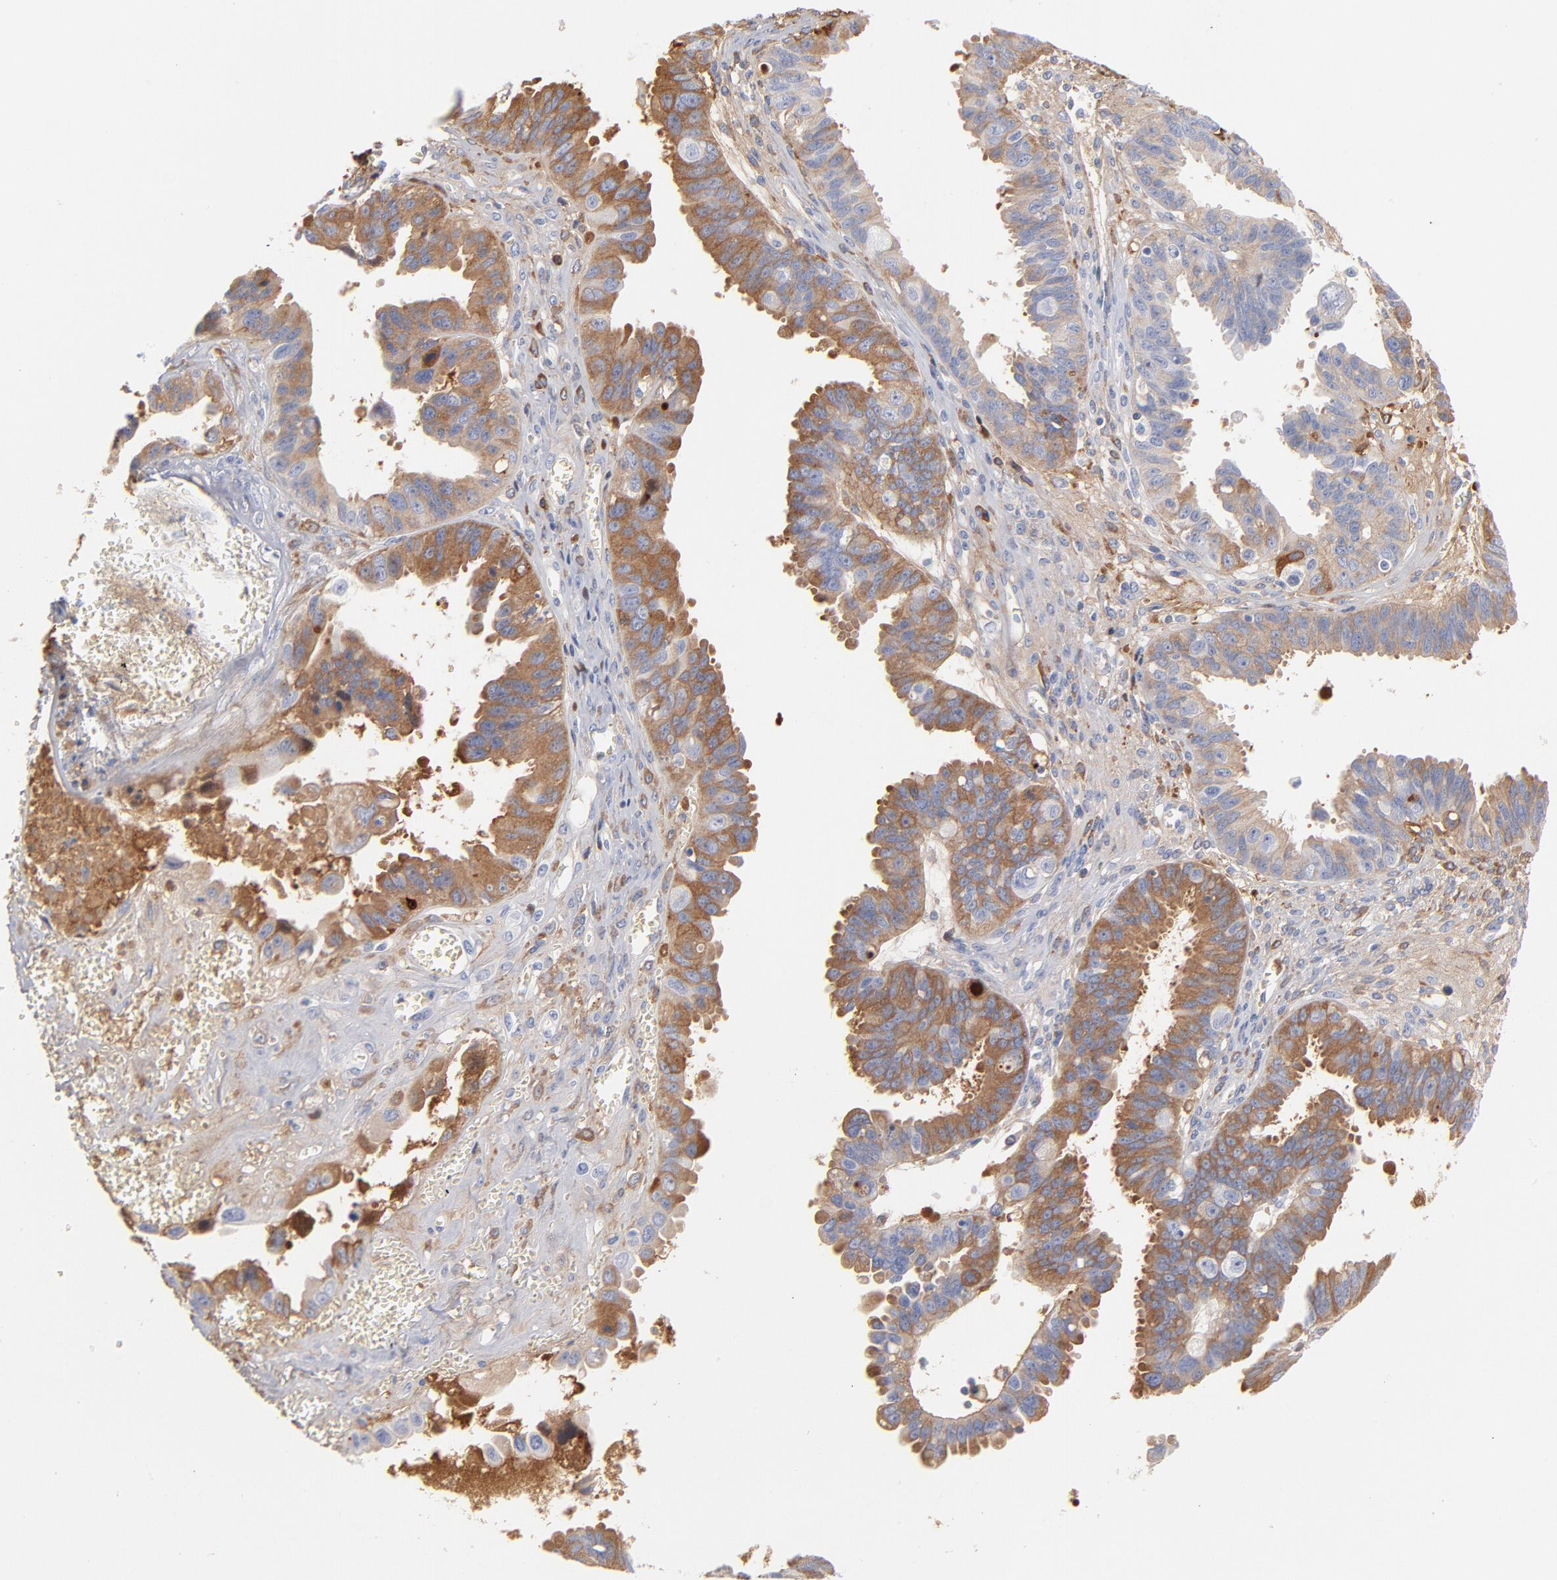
{"staining": {"intensity": "moderate", "quantity": ">75%", "location": "cytoplasmic/membranous"}, "tissue": "ovarian cancer", "cell_type": "Tumor cells", "image_type": "cancer", "snomed": [{"axis": "morphology", "description": "Carcinoma, endometroid"}, {"axis": "topography", "description": "Ovary"}], "caption": "Immunohistochemistry (IHC) of endometroid carcinoma (ovarian) reveals medium levels of moderate cytoplasmic/membranous staining in about >75% of tumor cells.", "gene": "C3", "patient": {"sex": "female", "age": 85}}